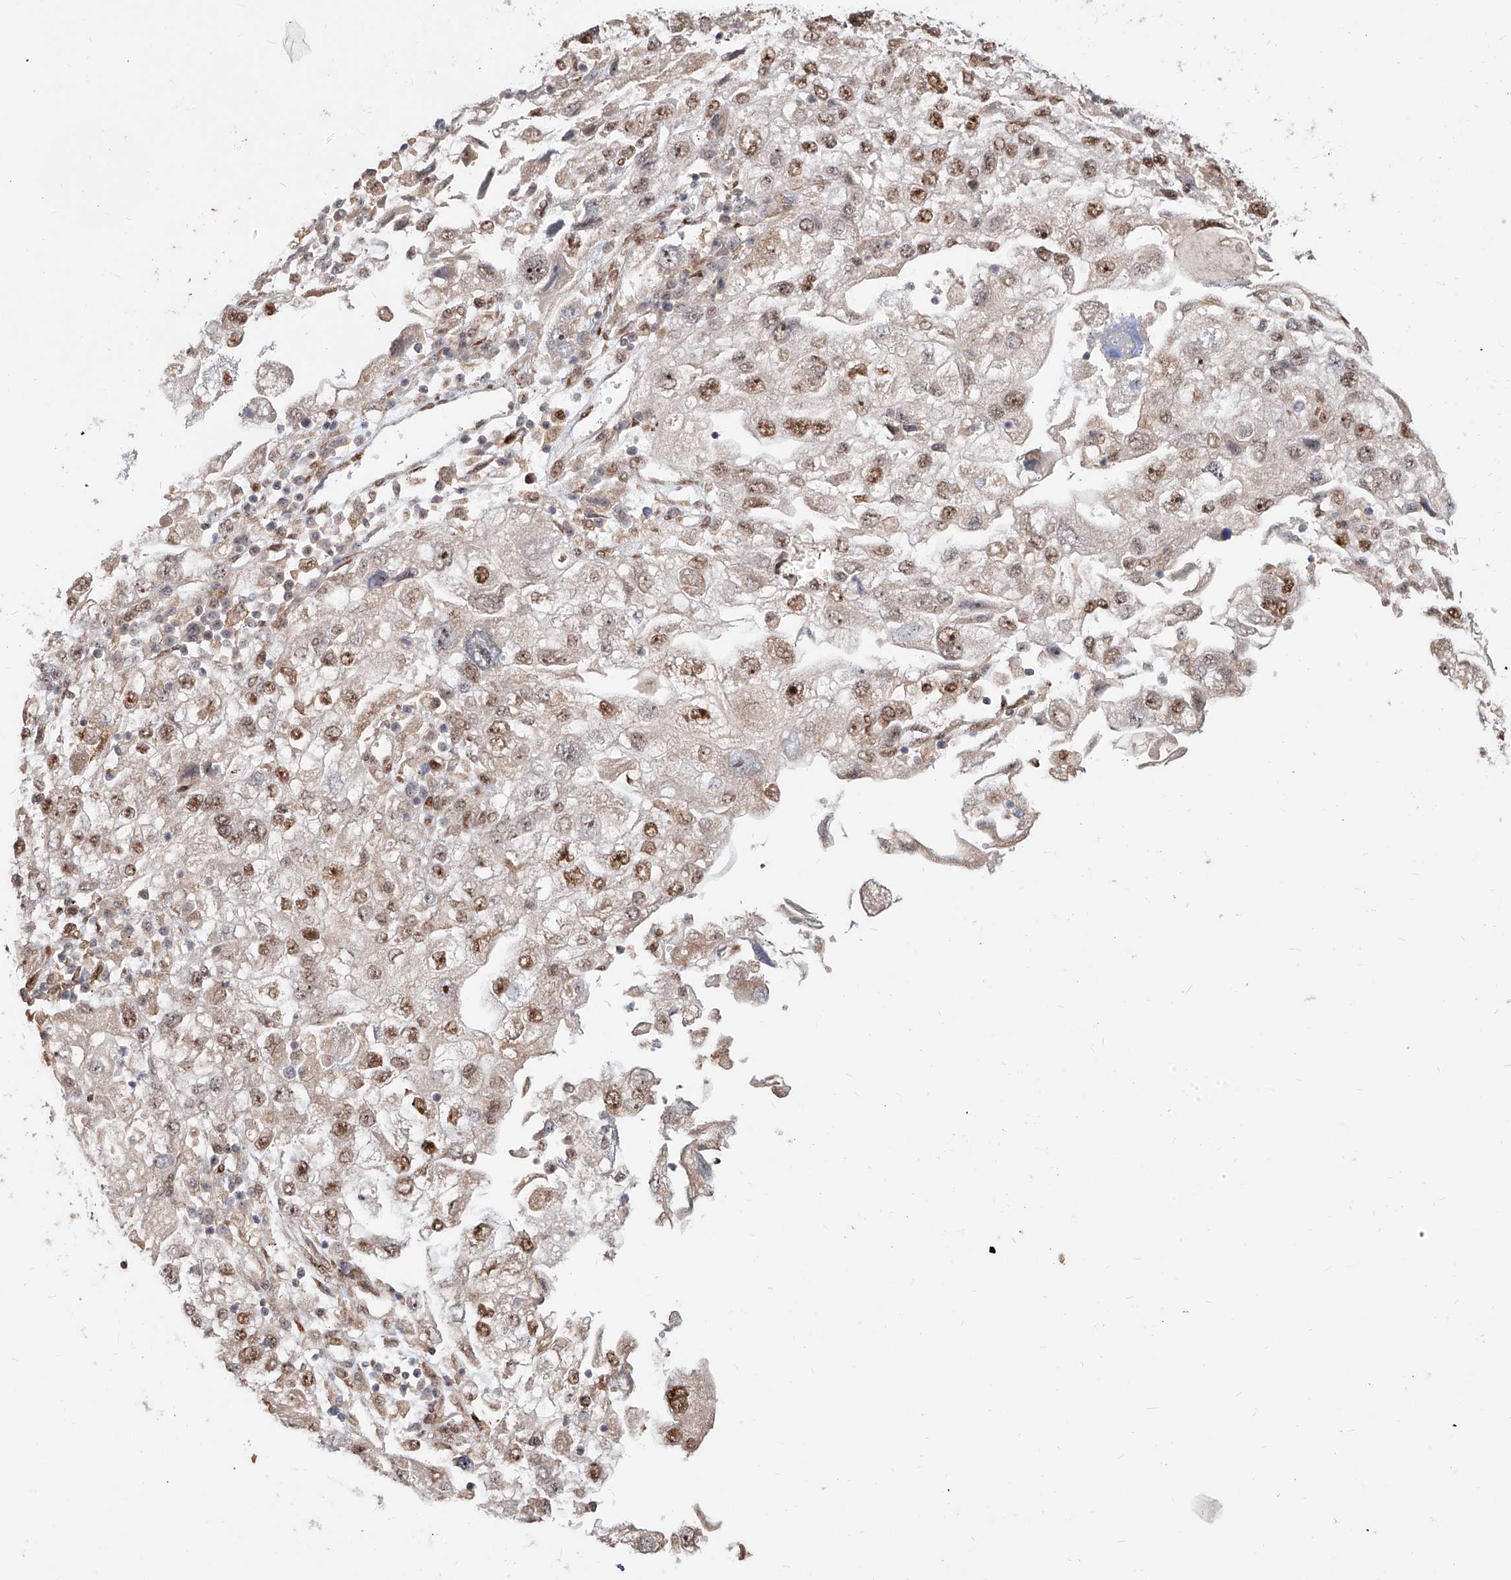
{"staining": {"intensity": "moderate", "quantity": ">75%", "location": "nuclear"}, "tissue": "endometrial cancer", "cell_type": "Tumor cells", "image_type": "cancer", "snomed": [{"axis": "morphology", "description": "Adenocarcinoma, NOS"}, {"axis": "topography", "description": "Endometrium"}], "caption": "Human endometrial adenocarcinoma stained with a protein marker shows moderate staining in tumor cells.", "gene": "ZNF710", "patient": {"sex": "female", "age": 49}}